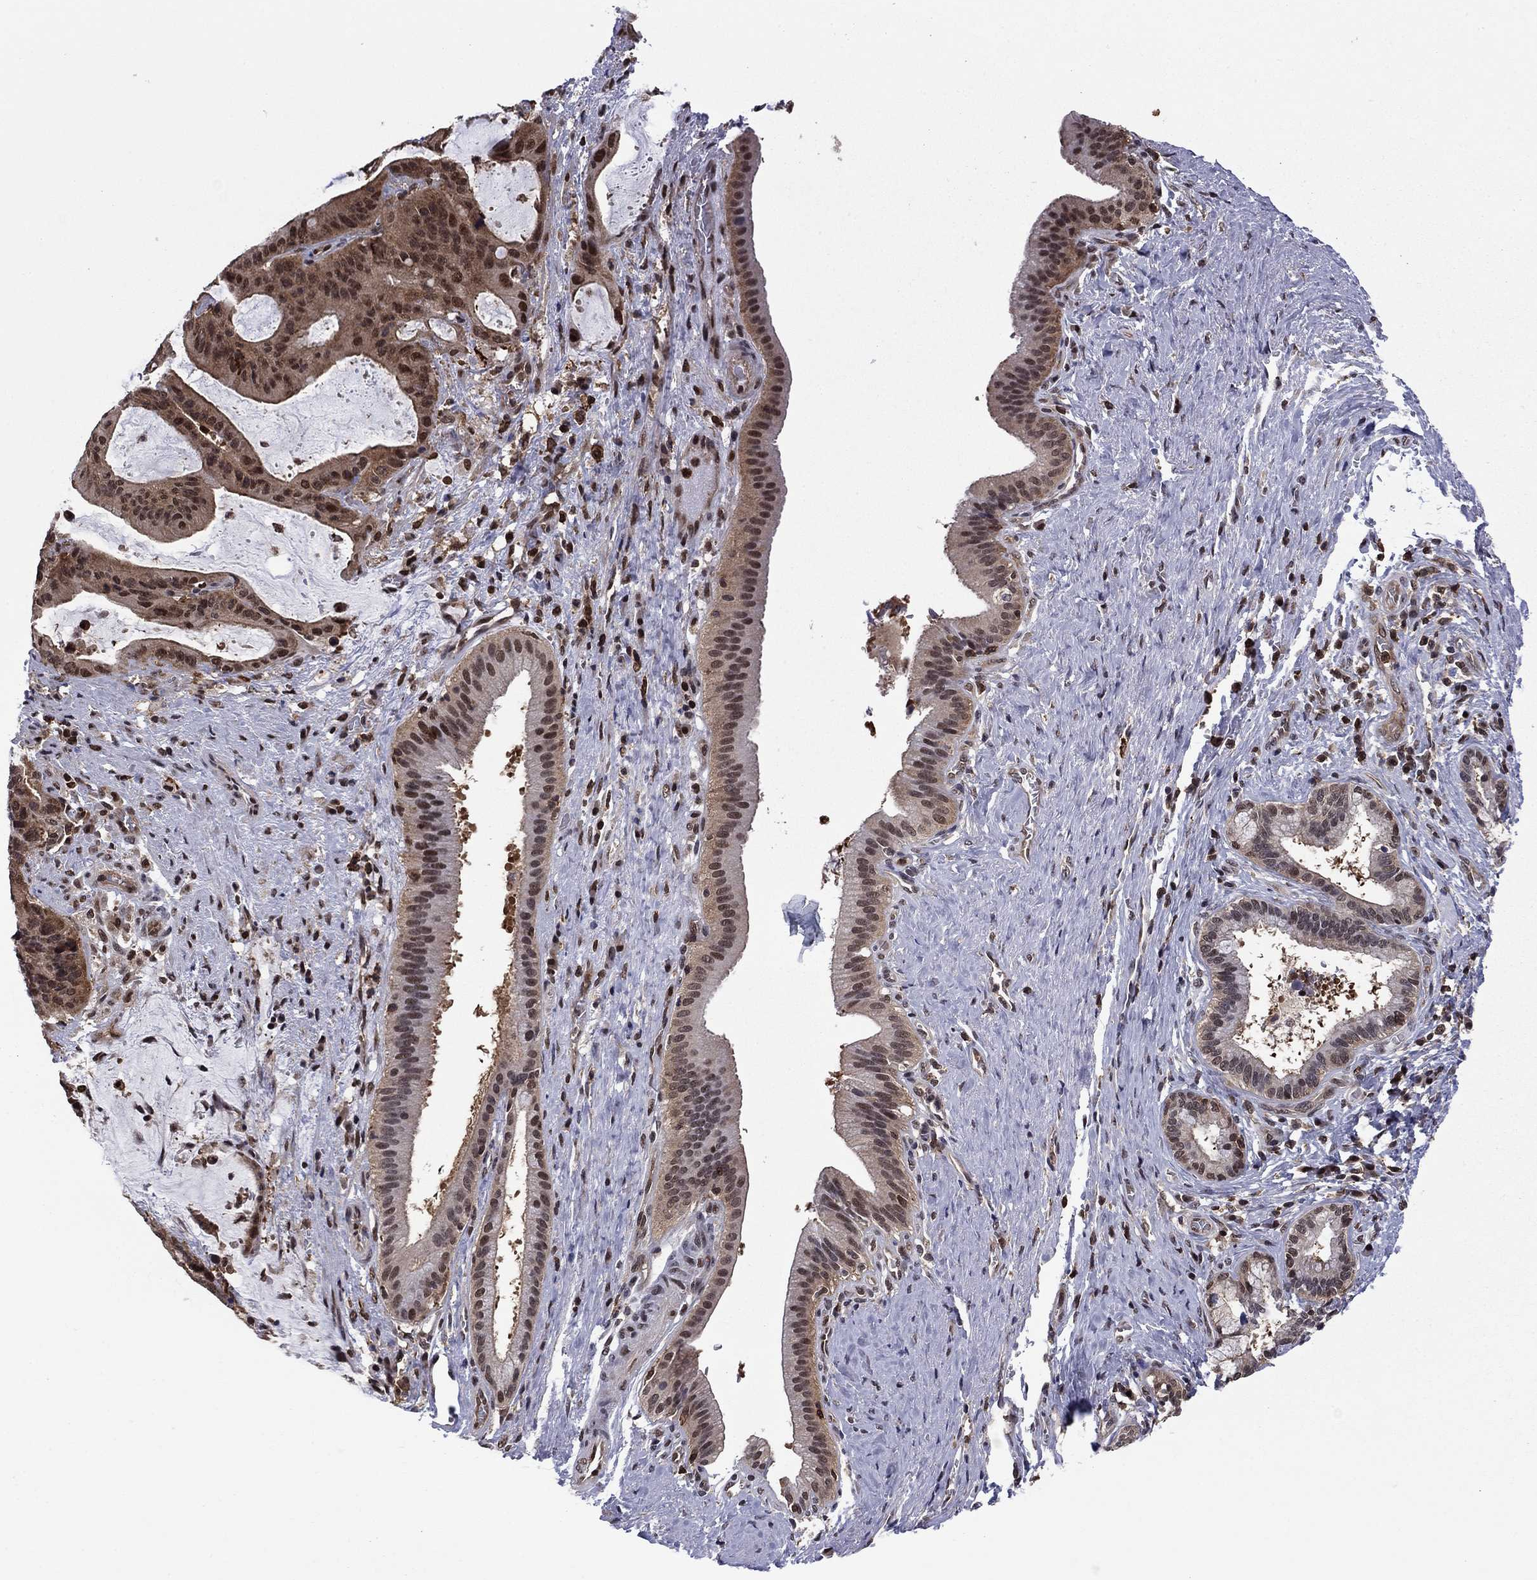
{"staining": {"intensity": "moderate", "quantity": "25%-75%", "location": "cytoplasmic/membranous,nuclear"}, "tissue": "liver cancer", "cell_type": "Tumor cells", "image_type": "cancer", "snomed": [{"axis": "morphology", "description": "Cholangiocarcinoma"}, {"axis": "topography", "description": "Liver"}], "caption": "Immunohistochemistry (IHC) histopathology image of neoplastic tissue: cholangiocarcinoma (liver) stained using immunohistochemistry (IHC) reveals medium levels of moderate protein expression localized specifically in the cytoplasmic/membranous and nuclear of tumor cells, appearing as a cytoplasmic/membranous and nuclear brown color.", "gene": "PSMD2", "patient": {"sex": "female", "age": 73}}